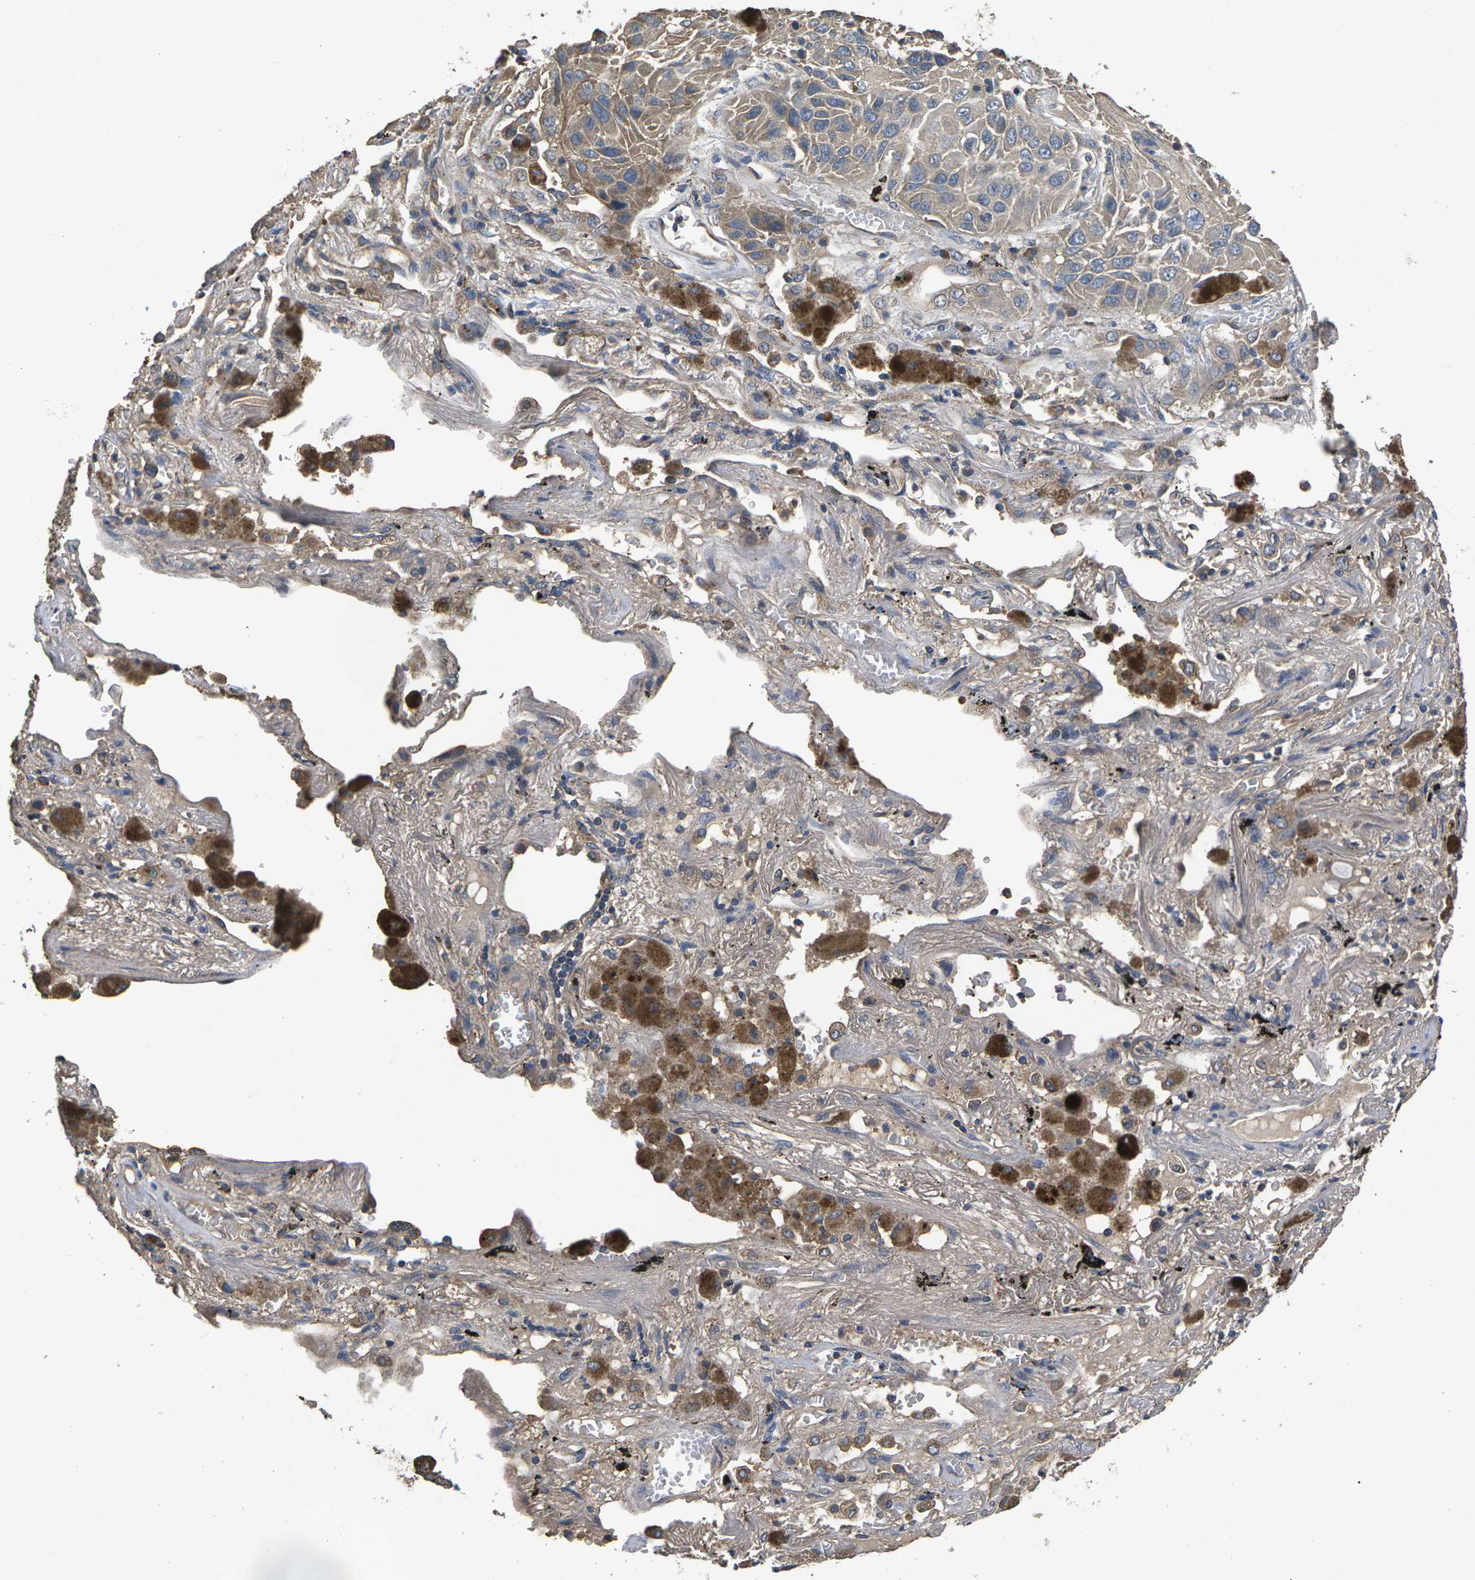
{"staining": {"intensity": "weak", "quantity": "<25%", "location": "cytoplasmic/membranous"}, "tissue": "lung cancer", "cell_type": "Tumor cells", "image_type": "cancer", "snomed": [{"axis": "morphology", "description": "Squamous cell carcinoma, NOS"}, {"axis": "topography", "description": "Lung"}], "caption": "Histopathology image shows no significant protein positivity in tumor cells of lung squamous cell carcinoma.", "gene": "B4GAT1", "patient": {"sex": "male", "age": 57}}